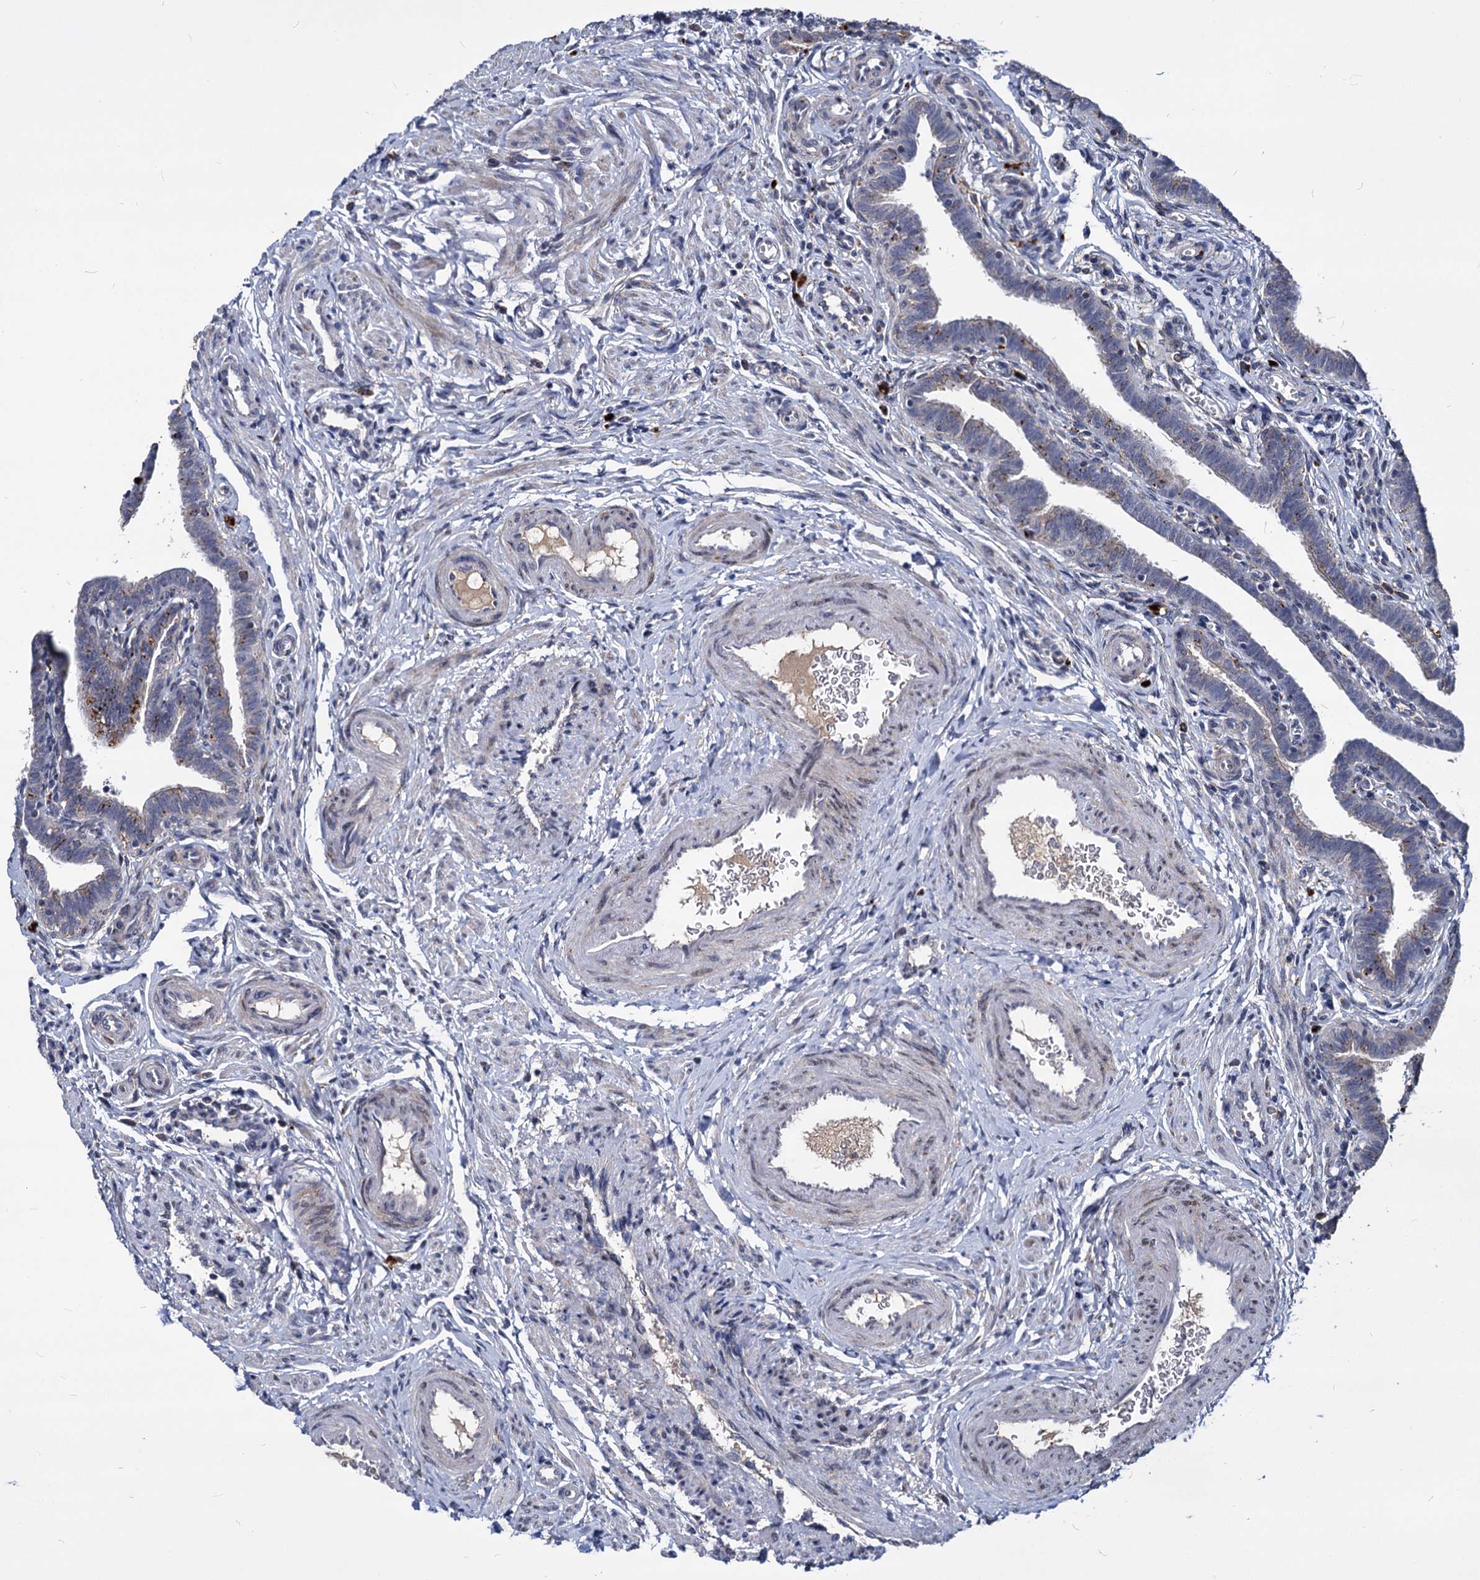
{"staining": {"intensity": "moderate", "quantity": "25%-75%", "location": "cytoplasmic/membranous"}, "tissue": "fallopian tube", "cell_type": "Glandular cells", "image_type": "normal", "snomed": [{"axis": "morphology", "description": "Normal tissue, NOS"}, {"axis": "topography", "description": "Fallopian tube"}], "caption": "Immunohistochemistry histopathology image of unremarkable human fallopian tube stained for a protein (brown), which shows medium levels of moderate cytoplasmic/membranous positivity in about 25%-75% of glandular cells.", "gene": "C11orf86", "patient": {"sex": "female", "age": 36}}